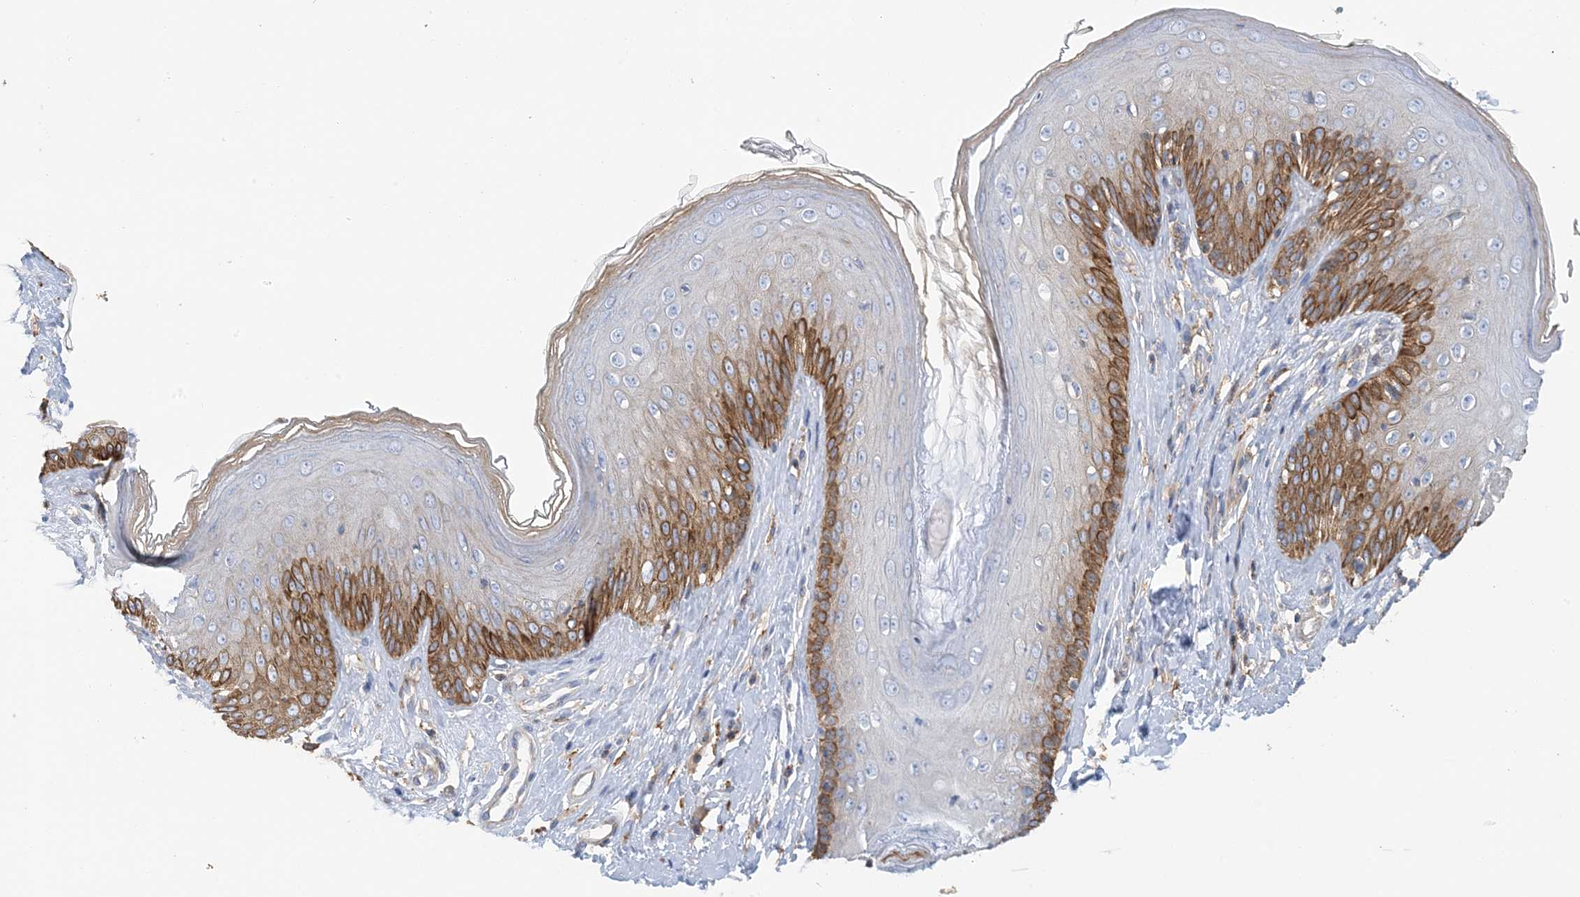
{"staining": {"intensity": "moderate", "quantity": "25%-75%", "location": "cytoplasmic/membranous"}, "tissue": "skin", "cell_type": "Epidermal cells", "image_type": "normal", "snomed": [{"axis": "morphology", "description": "Normal tissue, NOS"}, {"axis": "morphology", "description": "Squamous cell carcinoma, NOS"}, {"axis": "topography", "description": "Vulva"}], "caption": "Normal skin was stained to show a protein in brown. There is medium levels of moderate cytoplasmic/membranous positivity in about 25%-75% of epidermal cells.", "gene": "CALHM5", "patient": {"sex": "female", "age": 85}}